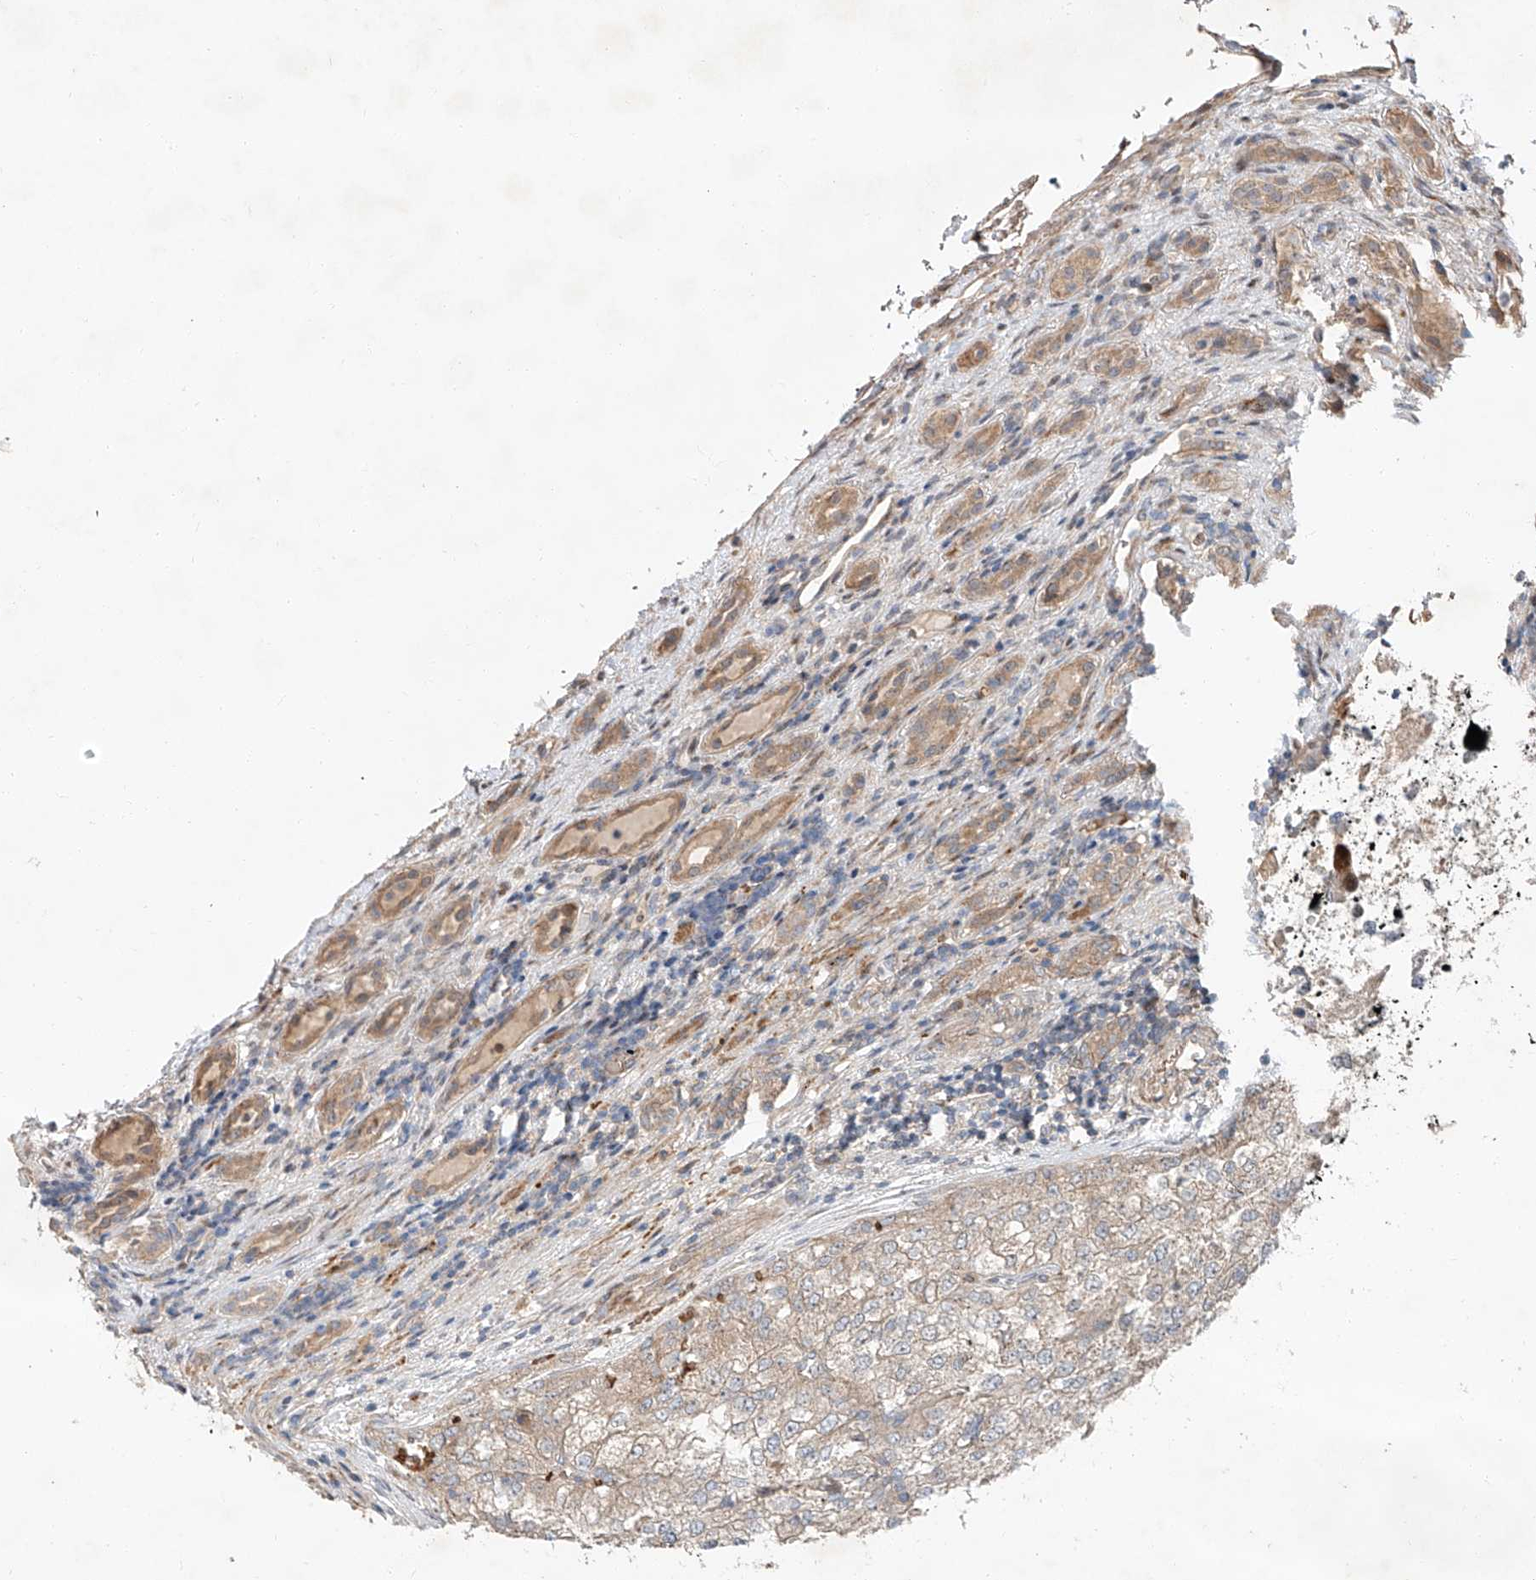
{"staining": {"intensity": "negative", "quantity": "none", "location": "none"}, "tissue": "renal cancer", "cell_type": "Tumor cells", "image_type": "cancer", "snomed": [{"axis": "morphology", "description": "Adenocarcinoma, NOS"}, {"axis": "topography", "description": "Kidney"}], "caption": "Renal cancer (adenocarcinoma) was stained to show a protein in brown. There is no significant positivity in tumor cells.", "gene": "USF3", "patient": {"sex": "female", "age": 54}}